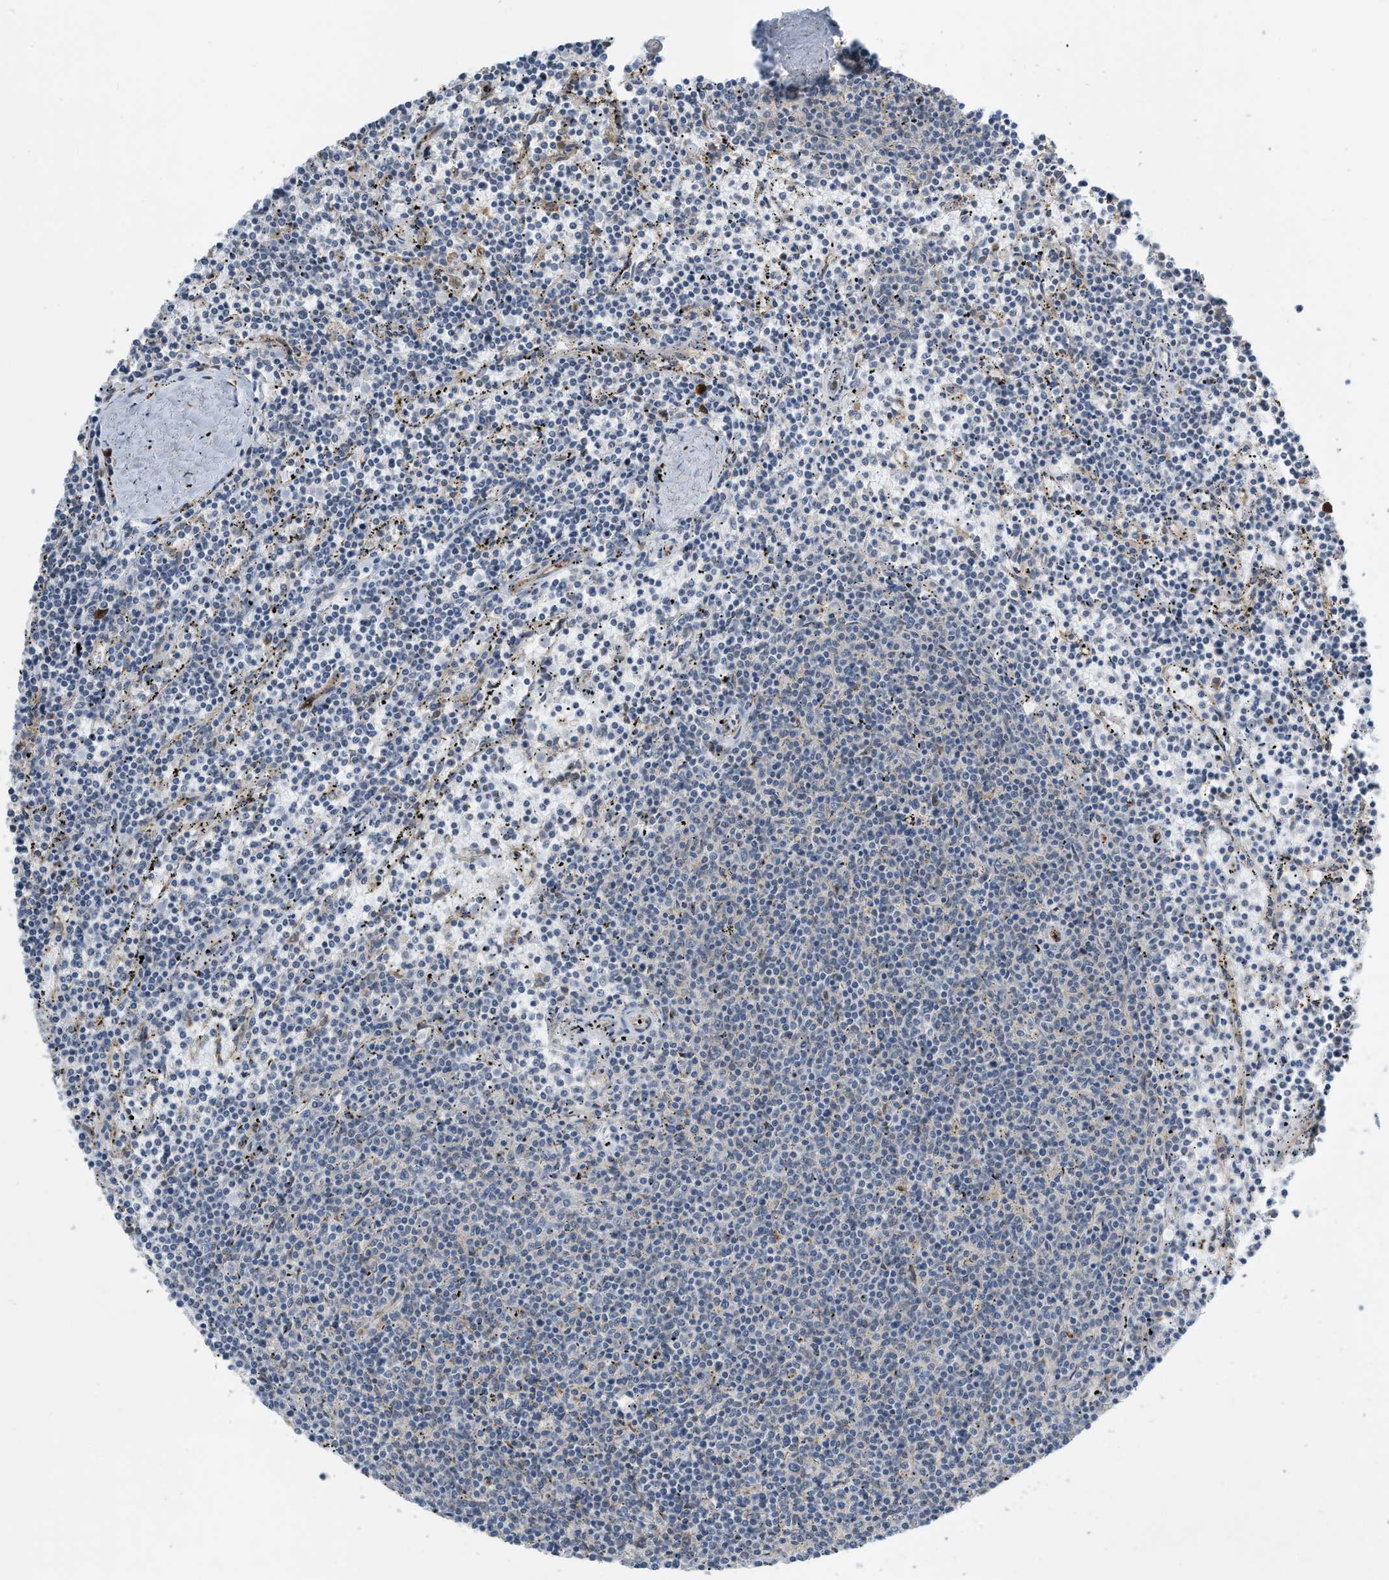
{"staining": {"intensity": "negative", "quantity": "none", "location": "none"}, "tissue": "lymphoma", "cell_type": "Tumor cells", "image_type": "cancer", "snomed": [{"axis": "morphology", "description": "Malignant lymphoma, non-Hodgkin's type, Low grade"}, {"axis": "topography", "description": "Spleen"}], "caption": "DAB (3,3'-diaminobenzidine) immunohistochemical staining of lymphoma exhibits no significant staining in tumor cells.", "gene": "ZBTB45", "patient": {"sex": "female", "age": 50}}